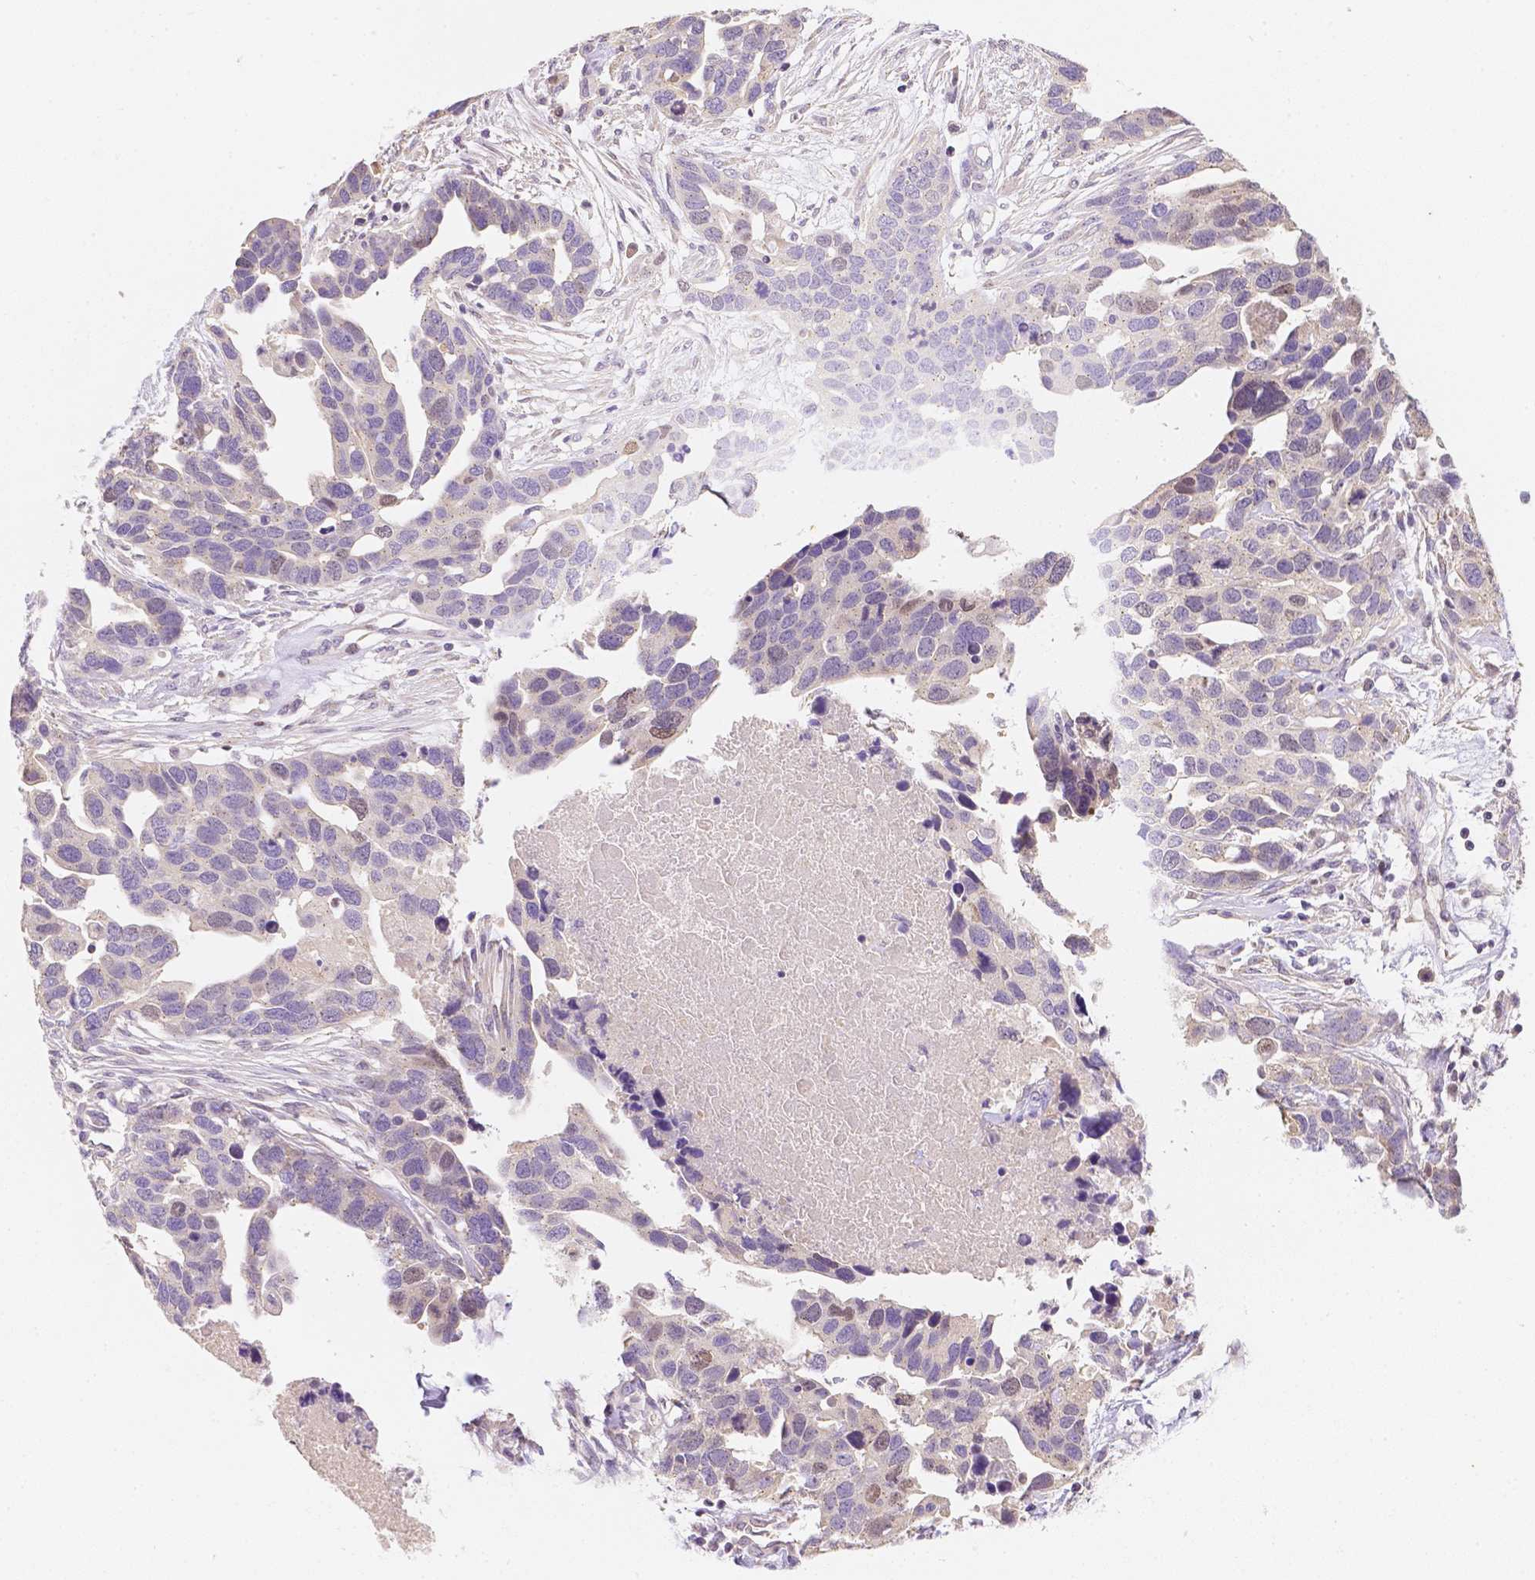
{"staining": {"intensity": "negative", "quantity": "none", "location": "none"}, "tissue": "ovarian cancer", "cell_type": "Tumor cells", "image_type": "cancer", "snomed": [{"axis": "morphology", "description": "Cystadenocarcinoma, serous, NOS"}, {"axis": "topography", "description": "Ovary"}], "caption": "A histopathology image of human ovarian cancer is negative for staining in tumor cells.", "gene": "C10orf67", "patient": {"sex": "female", "age": 54}}